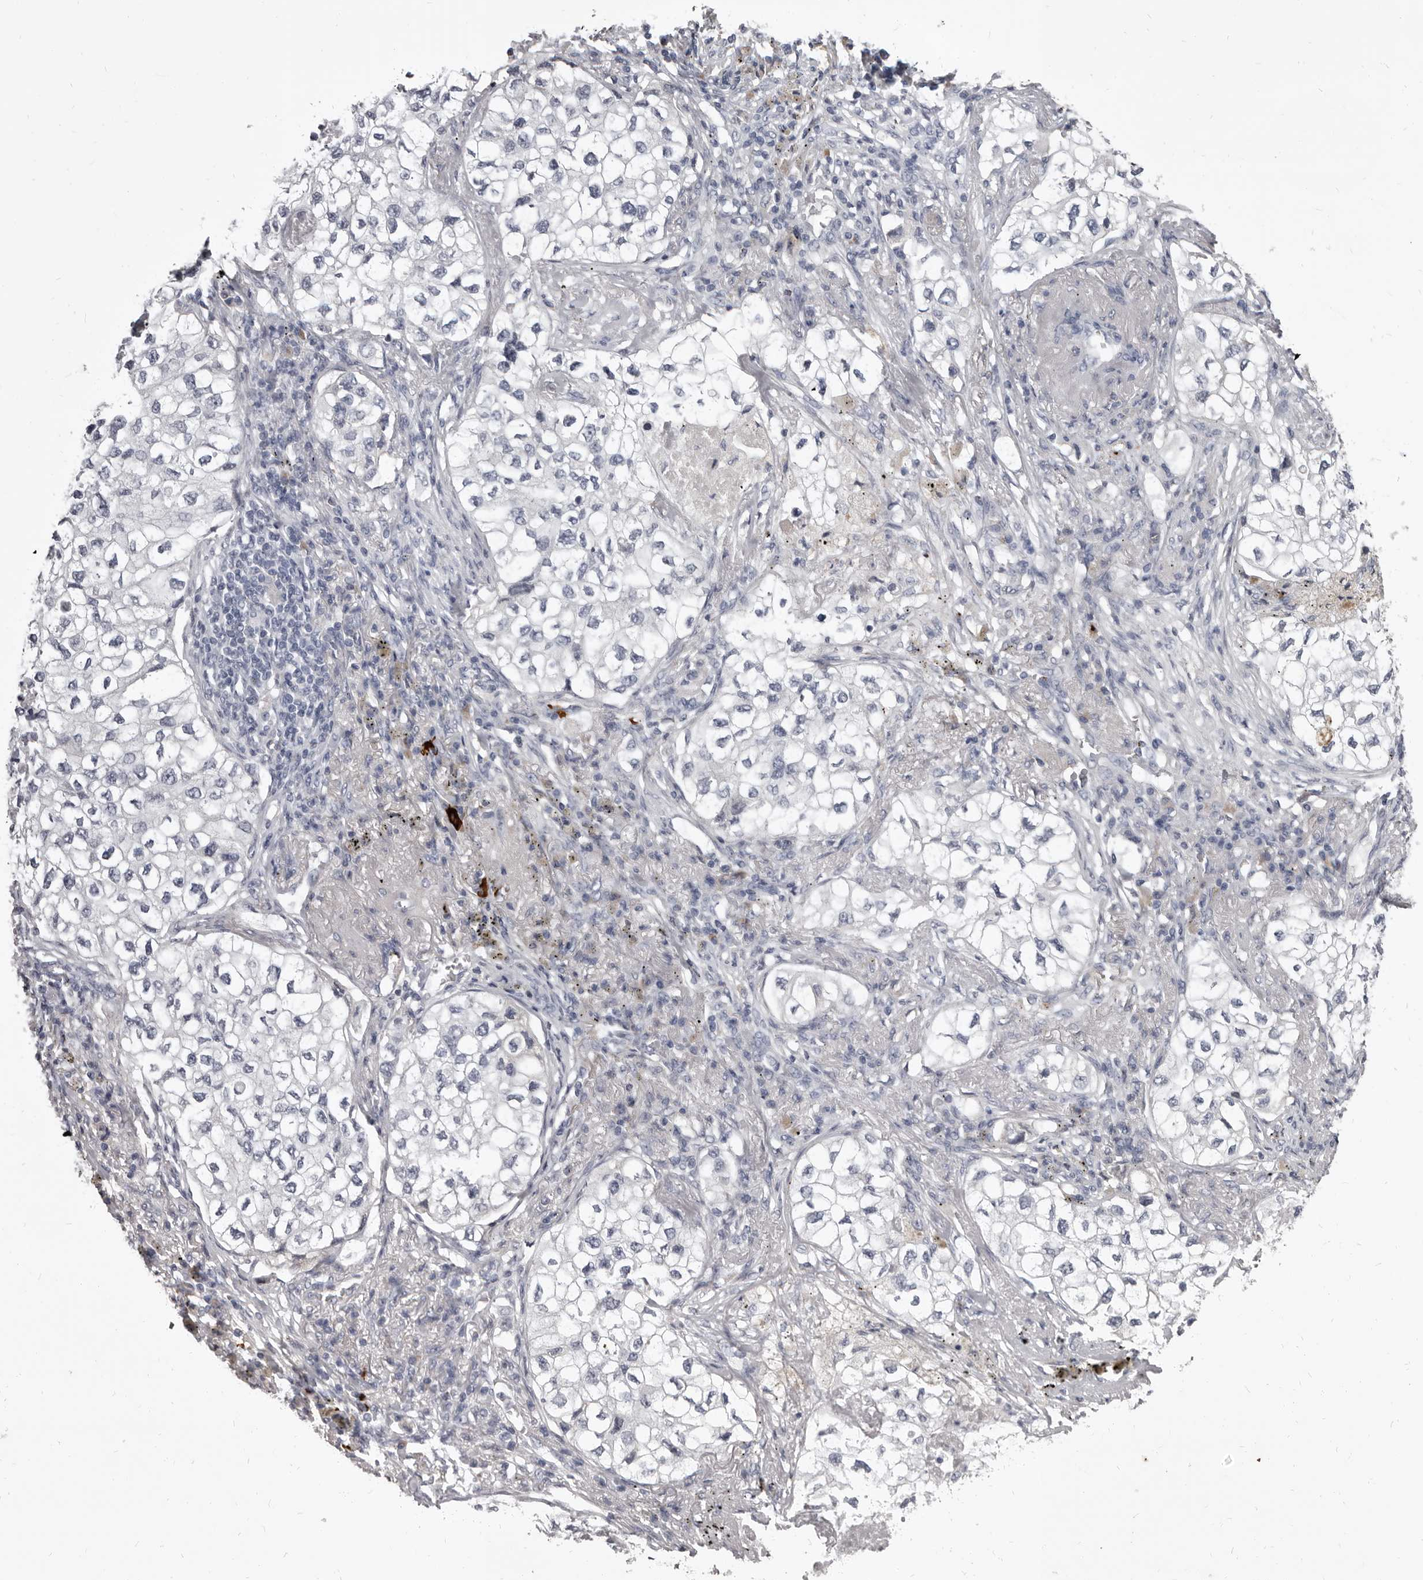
{"staining": {"intensity": "negative", "quantity": "none", "location": "none"}, "tissue": "lung cancer", "cell_type": "Tumor cells", "image_type": "cancer", "snomed": [{"axis": "morphology", "description": "Adenocarcinoma, NOS"}, {"axis": "topography", "description": "Lung"}], "caption": "Immunohistochemistry histopathology image of neoplastic tissue: lung cancer stained with DAB (3,3'-diaminobenzidine) exhibits no significant protein expression in tumor cells.", "gene": "GZMH", "patient": {"sex": "male", "age": 63}}